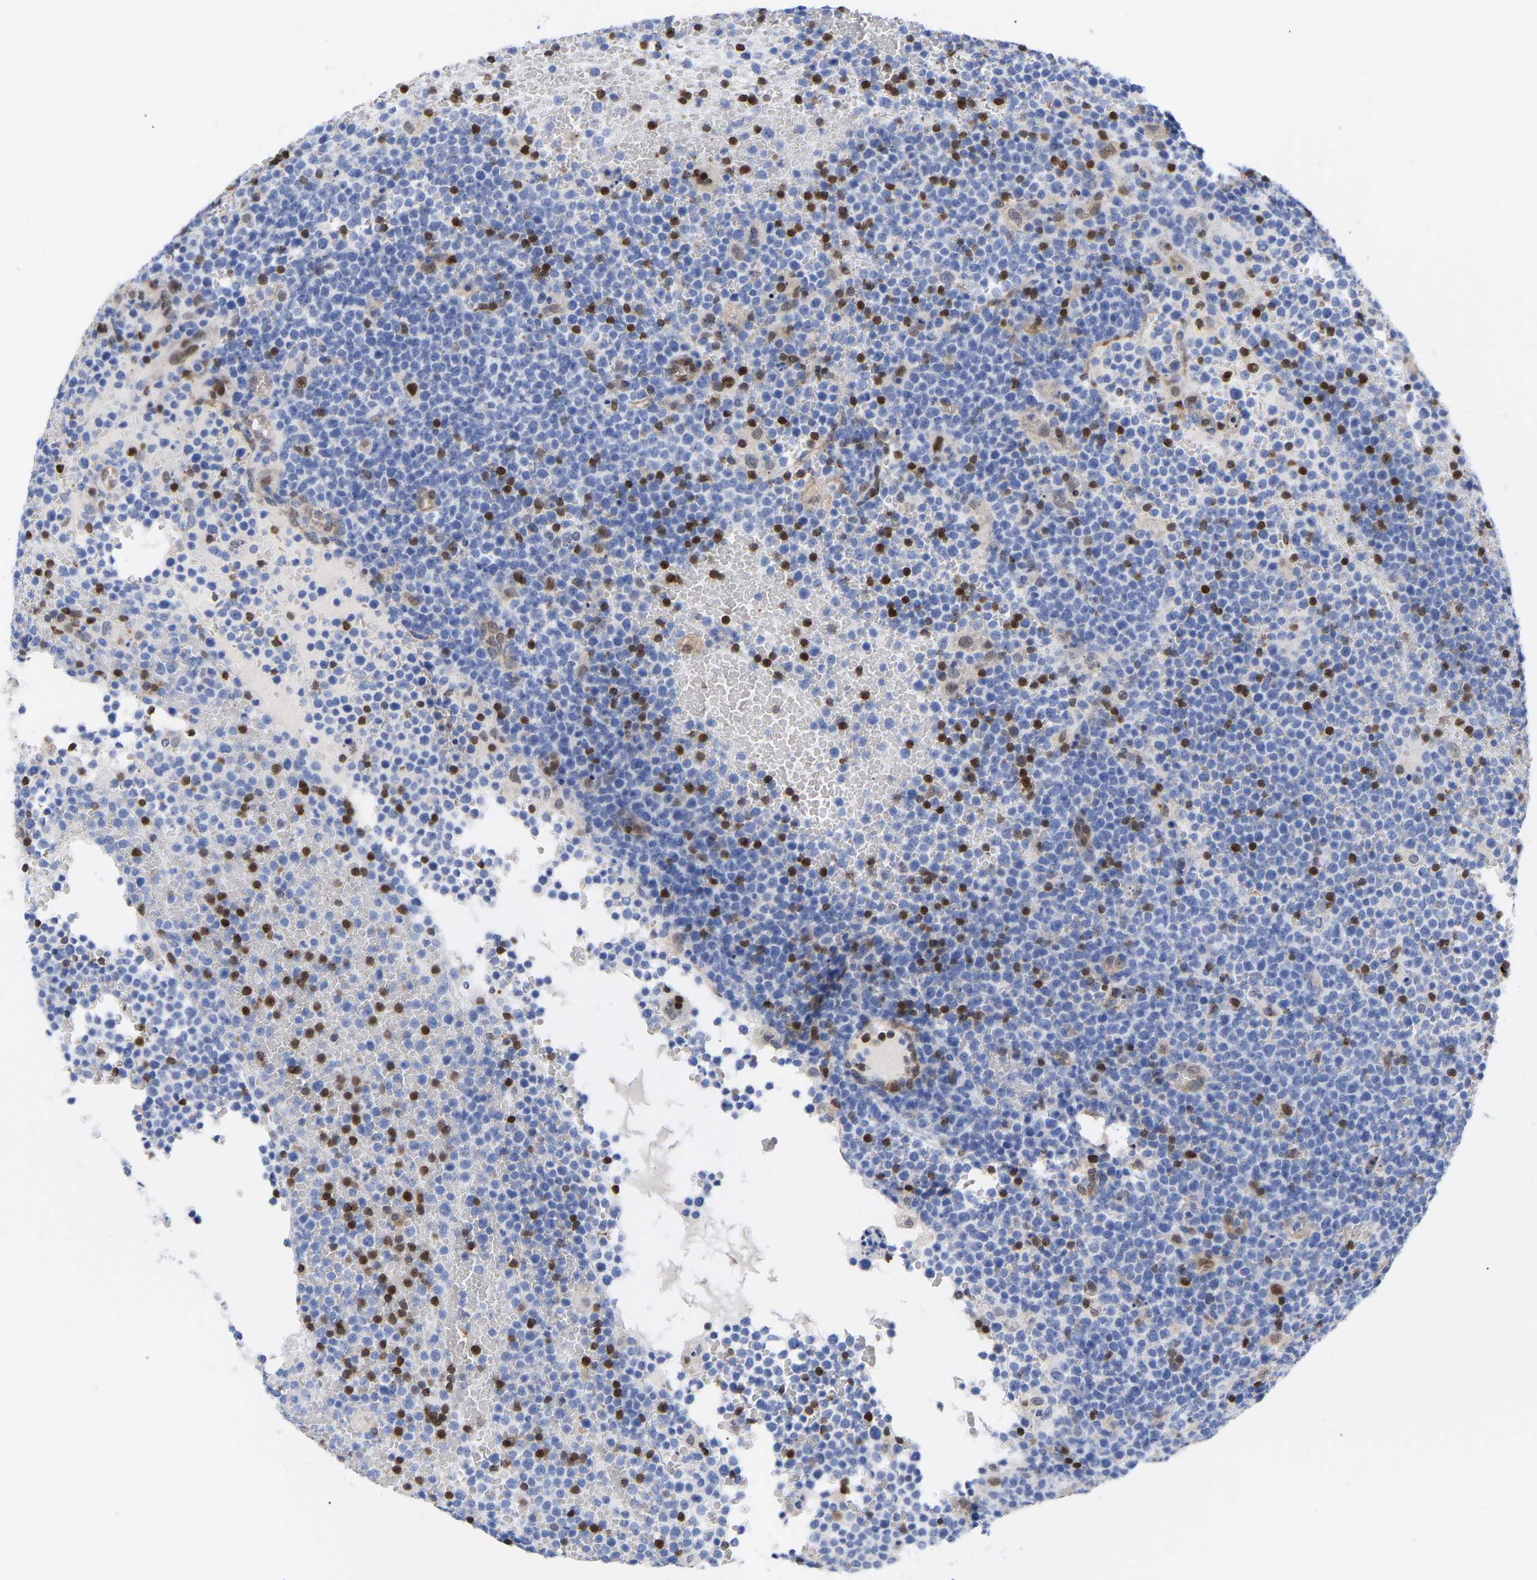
{"staining": {"intensity": "negative", "quantity": "none", "location": "none"}, "tissue": "lymphoma", "cell_type": "Tumor cells", "image_type": "cancer", "snomed": [{"axis": "morphology", "description": "Malignant lymphoma, non-Hodgkin's type, High grade"}, {"axis": "topography", "description": "Lymph node"}], "caption": "Tumor cells are negative for brown protein staining in malignant lymphoma, non-Hodgkin's type (high-grade).", "gene": "GIMAP4", "patient": {"sex": "male", "age": 61}}